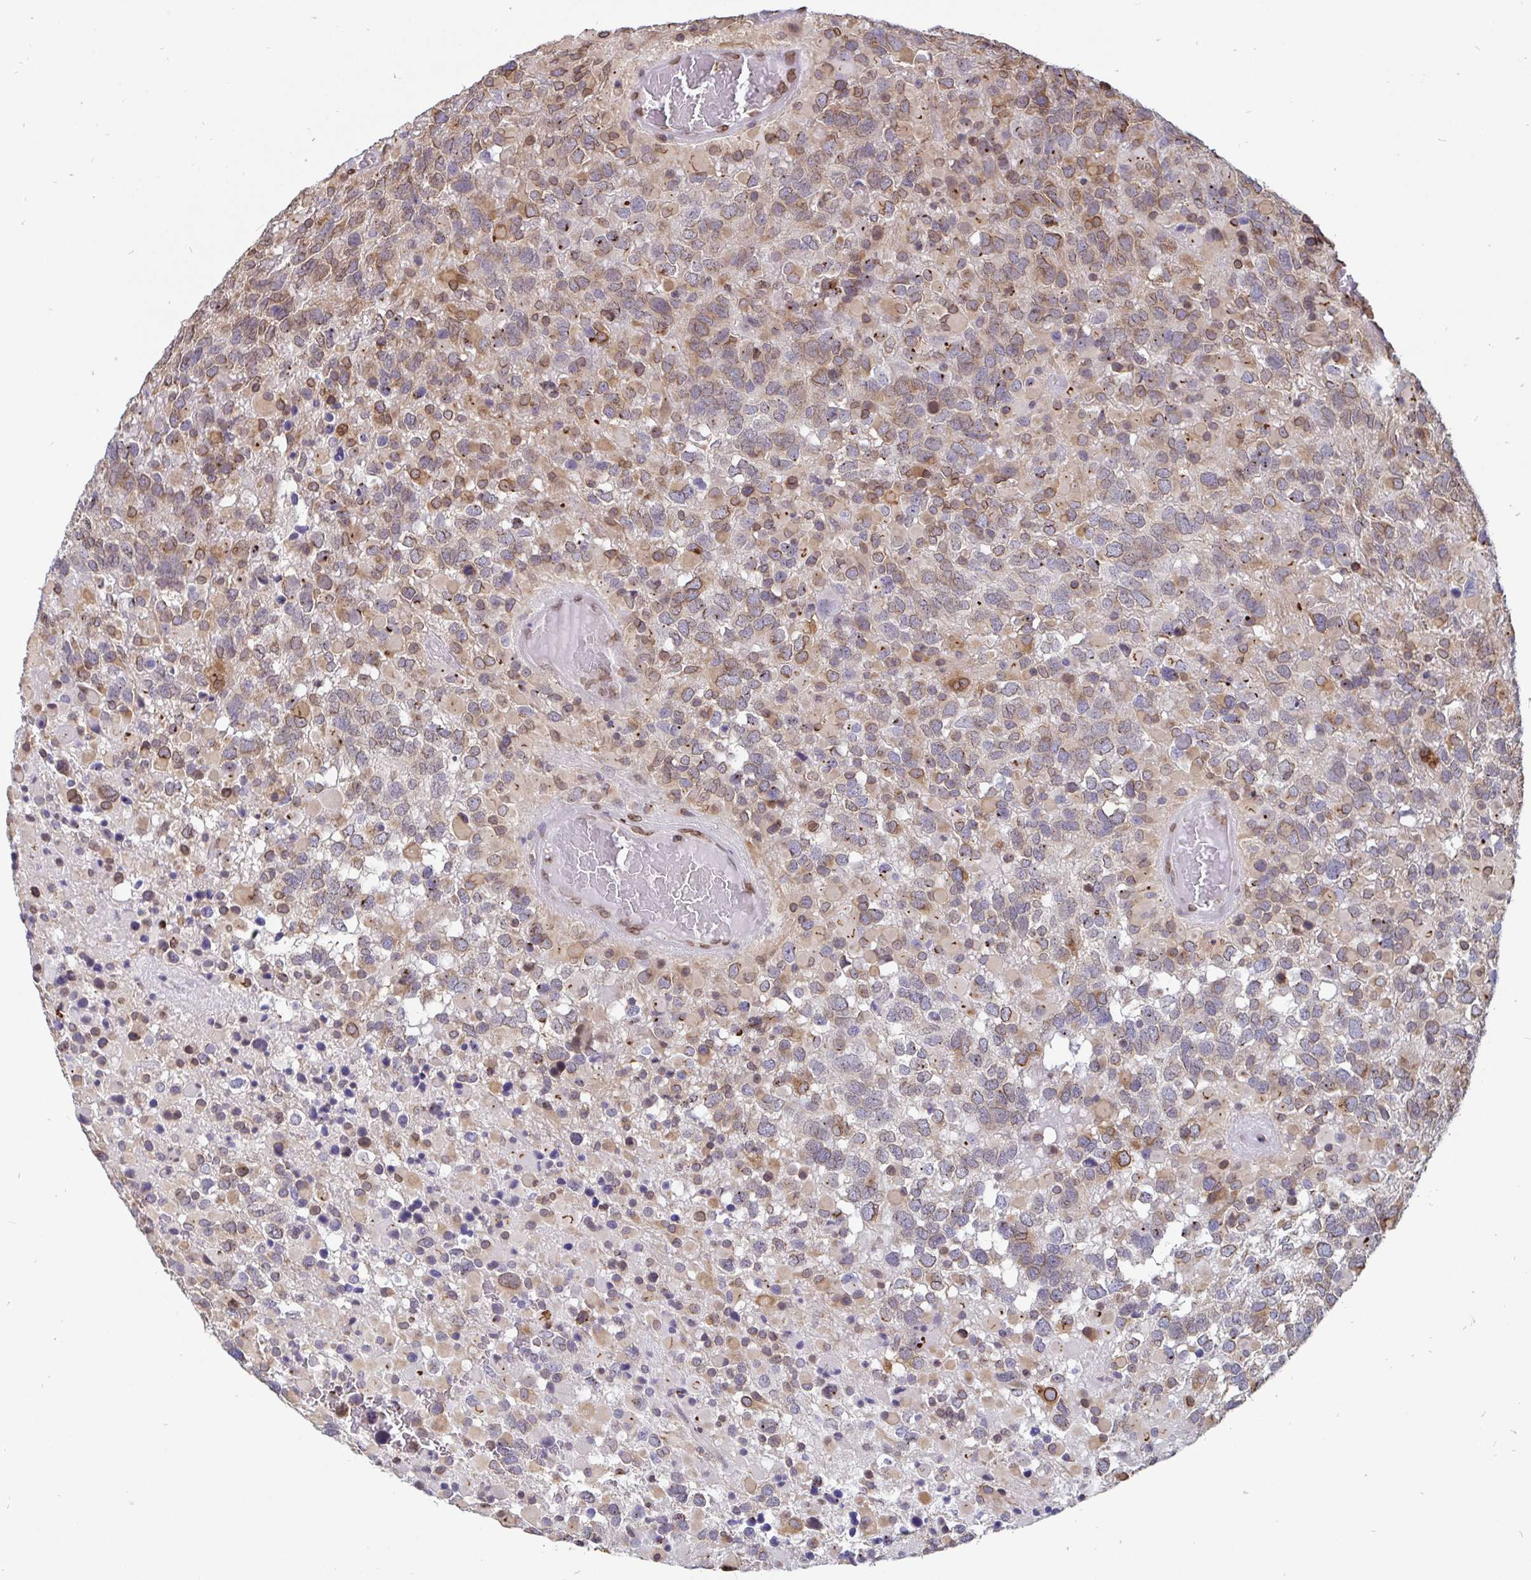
{"staining": {"intensity": "moderate", "quantity": "<25%", "location": "cytoplasmic/membranous,nuclear"}, "tissue": "glioma", "cell_type": "Tumor cells", "image_type": "cancer", "snomed": [{"axis": "morphology", "description": "Glioma, malignant, High grade"}, {"axis": "topography", "description": "Brain"}], "caption": "Protein staining displays moderate cytoplasmic/membranous and nuclear expression in about <25% of tumor cells in glioma.", "gene": "EMD", "patient": {"sex": "female", "age": 40}}